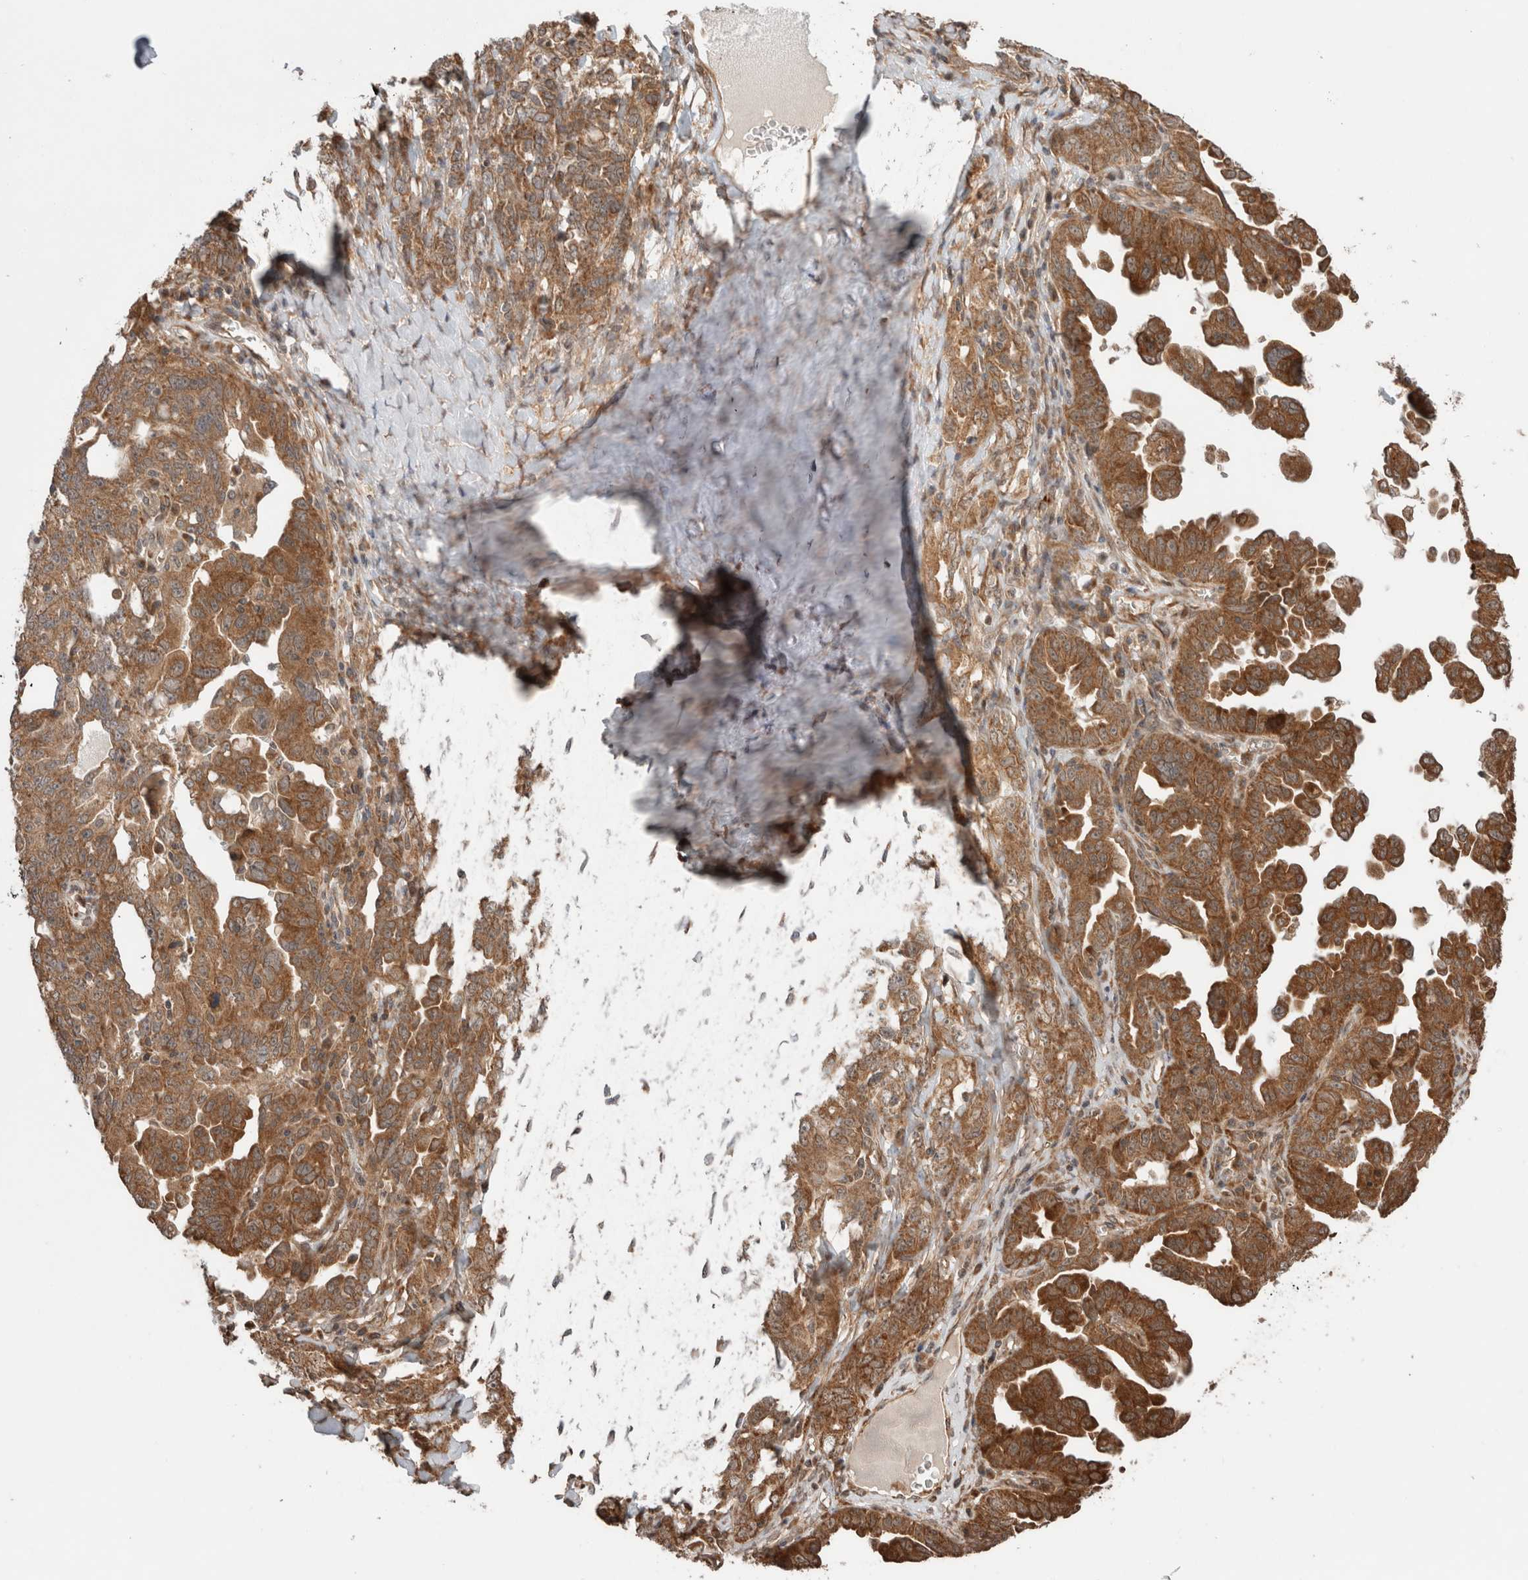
{"staining": {"intensity": "strong", "quantity": ">75%", "location": "cytoplasmic/membranous"}, "tissue": "ovarian cancer", "cell_type": "Tumor cells", "image_type": "cancer", "snomed": [{"axis": "morphology", "description": "Carcinoma, endometroid"}, {"axis": "topography", "description": "Ovary"}], "caption": "Approximately >75% of tumor cells in human endometroid carcinoma (ovarian) exhibit strong cytoplasmic/membranous protein positivity as visualized by brown immunohistochemical staining.", "gene": "ZNF649", "patient": {"sex": "female", "age": 62}}